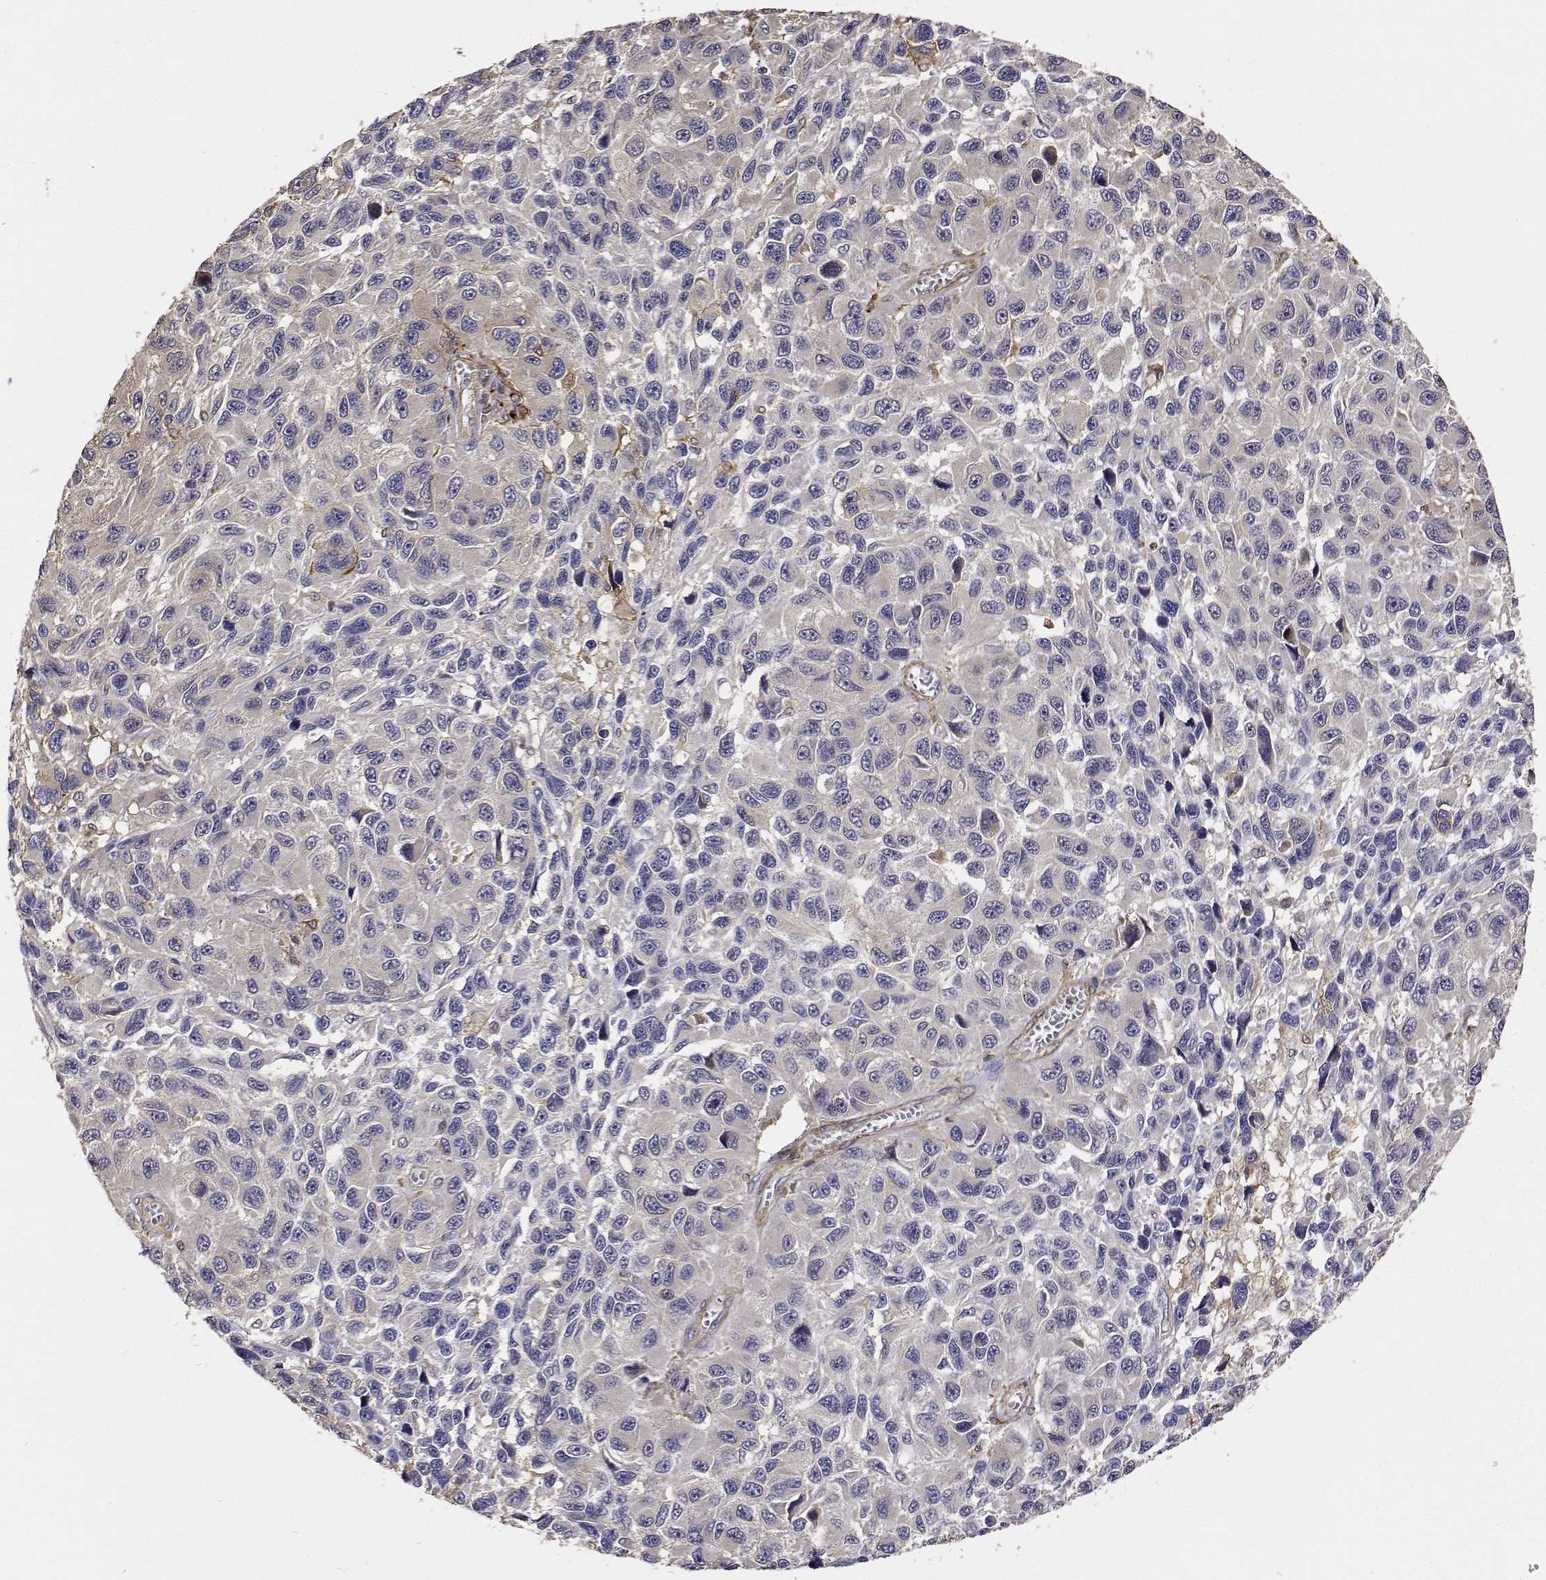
{"staining": {"intensity": "negative", "quantity": "none", "location": "none"}, "tissue": "melanoma", "cell_type": "Tumor cells", "image_type": "cancer", "snomed": [{"axis": "morphology", "description": "Malignant melanoma, NOS"}, {"axis": "topography", "description": "Skin"}], "caption": "The immunohistochemistry micrograph has no significant staining in tumor cells of malignant melanoma tissue.", "gene": "PCID2", "patient": {"sex": "male", "age": 53}}